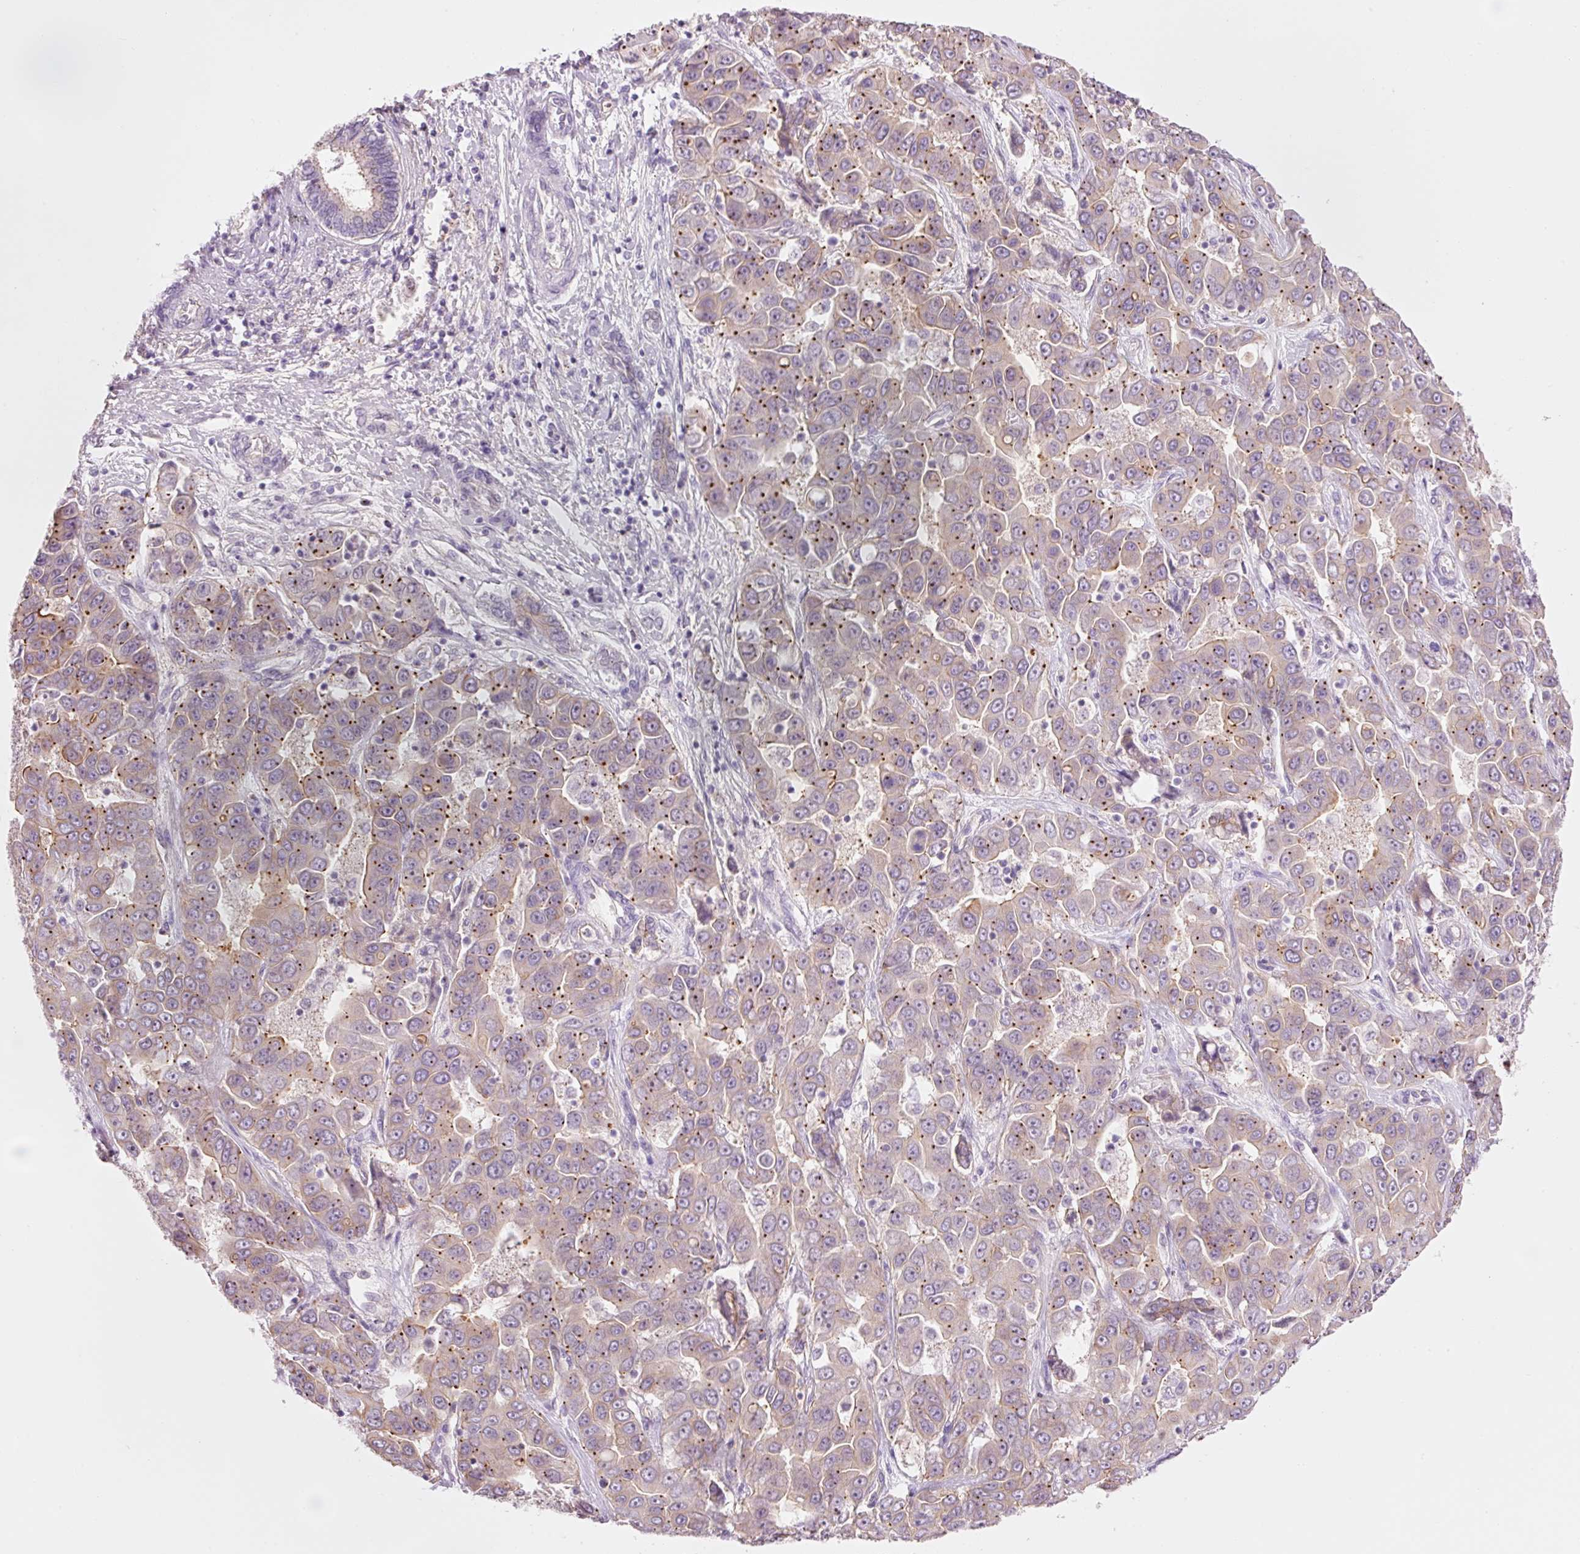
{"staining": {"intensity": "moderate", "quantity": "25%-75%", "location": "cytoplasmic/membranous"}, "tissue": "liver cancer", "cell_type": "Tumor cells", "image_type": "cancer", "snomed": [{"axis": "morphology", "description": "Cholangiocarcinoma"}, {"axis": "topography", "description": "Liver"}], "caption": "Immunohistochemical staining of cholangiocarcinoma (liver) displays medium levels of moderate cytoplasmic/membranous positivity in about 25%-75% of tumor cells. Immunohistochemistry stains the protein in brown and the nuclei are stained blue.", "gene": "HSPA4L", "patient": {"sex": "female", "age": 52}}